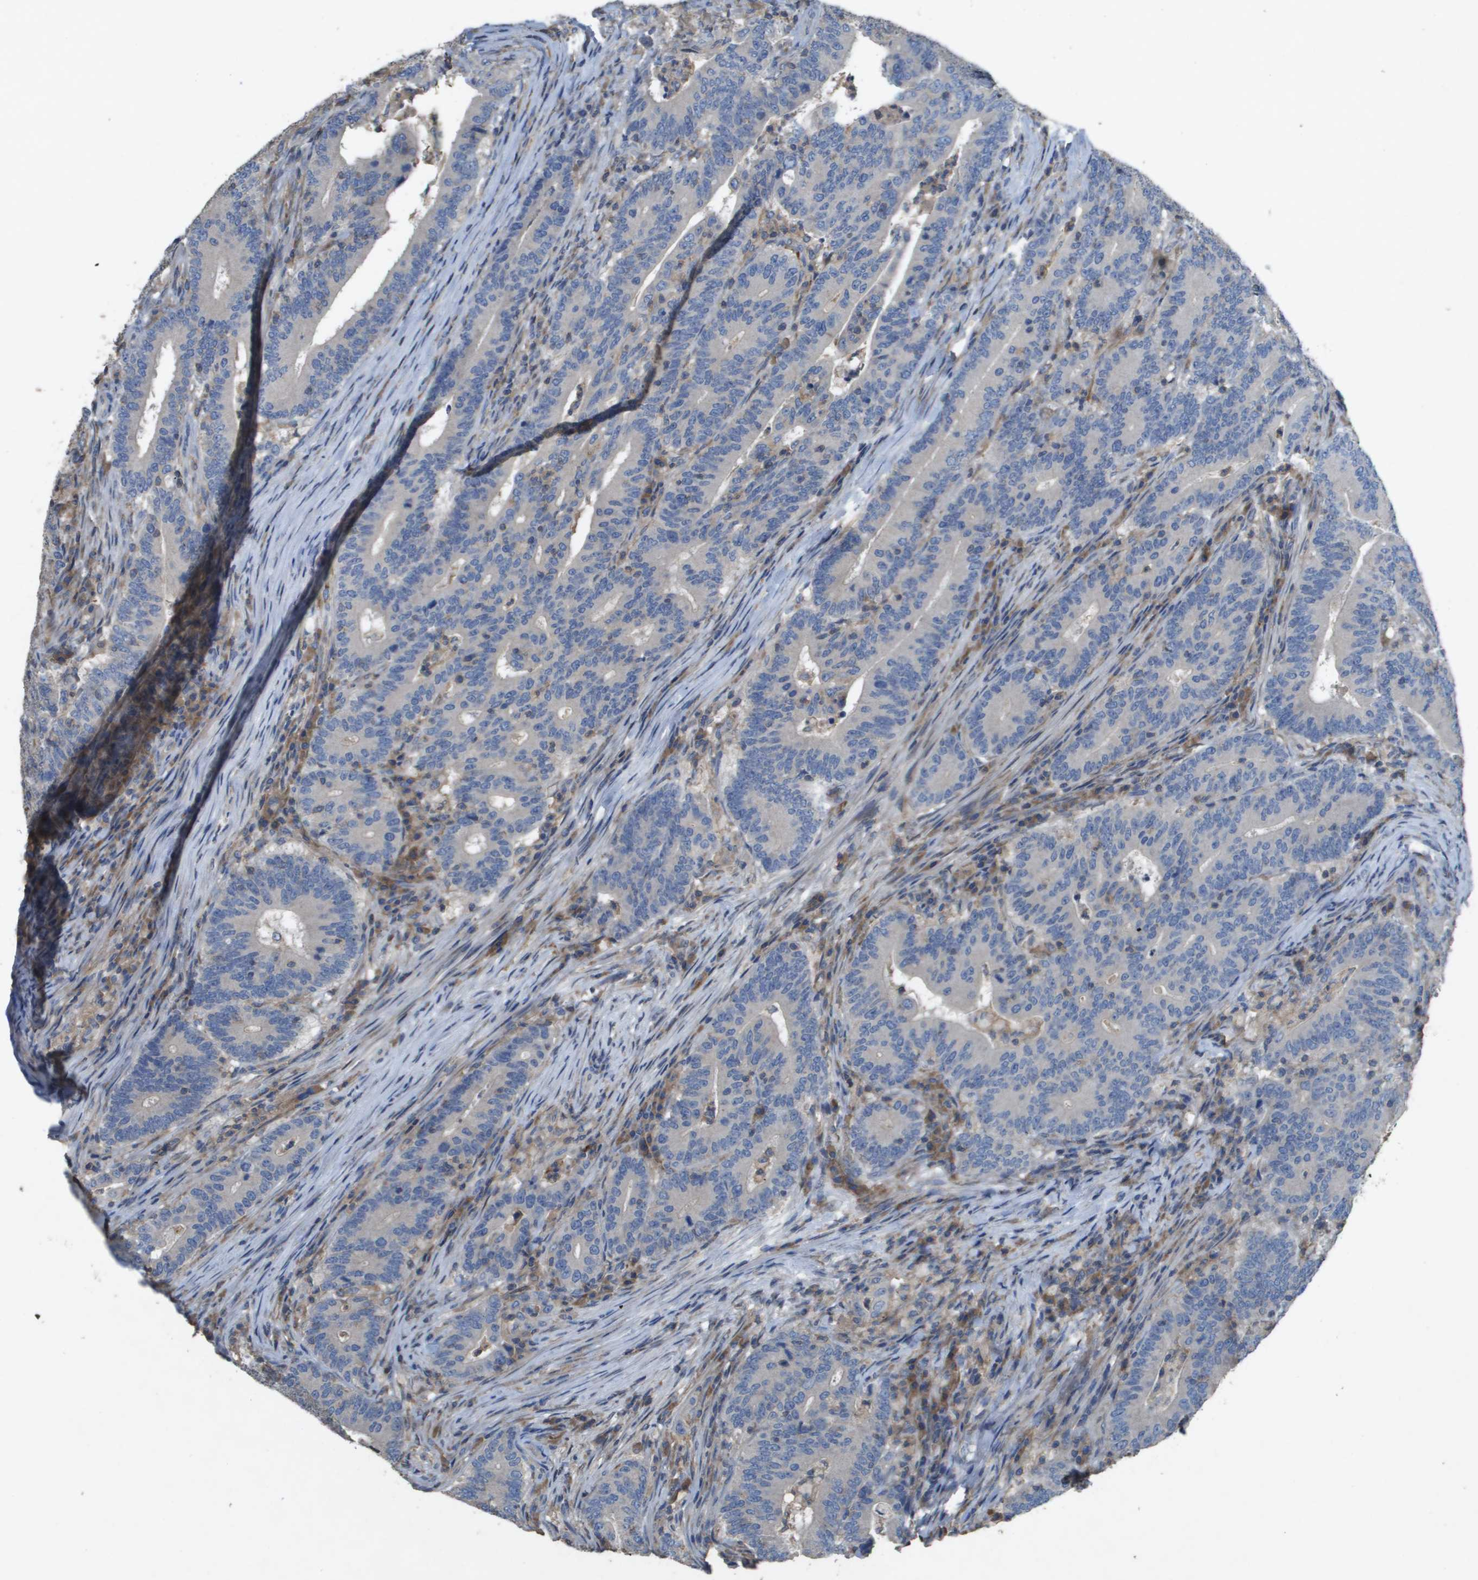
{"staining": {"intensity": "weak", "quantity": "<25%", "location": "cytoplasmic/membranous"}, "tissue": "colorectal cancer", "cell_type": "Tumor cells", "image_type": "cancer", "snomed": [{"axis": "morphology", "description": "Normal tissue, NOS"}, {"axis": "morphology", "description": "Adenocarcinoma, NOS"}, {"axis": "topography", "description": "Colon"}], "caption": "IHC histopathology image of human adenocarcinoma (colorectal) stained for a protein (brown), which reveals no expression in tumor cells.", "gene": "CLCA4", "patient": {"sex": "female", "age": 66}}